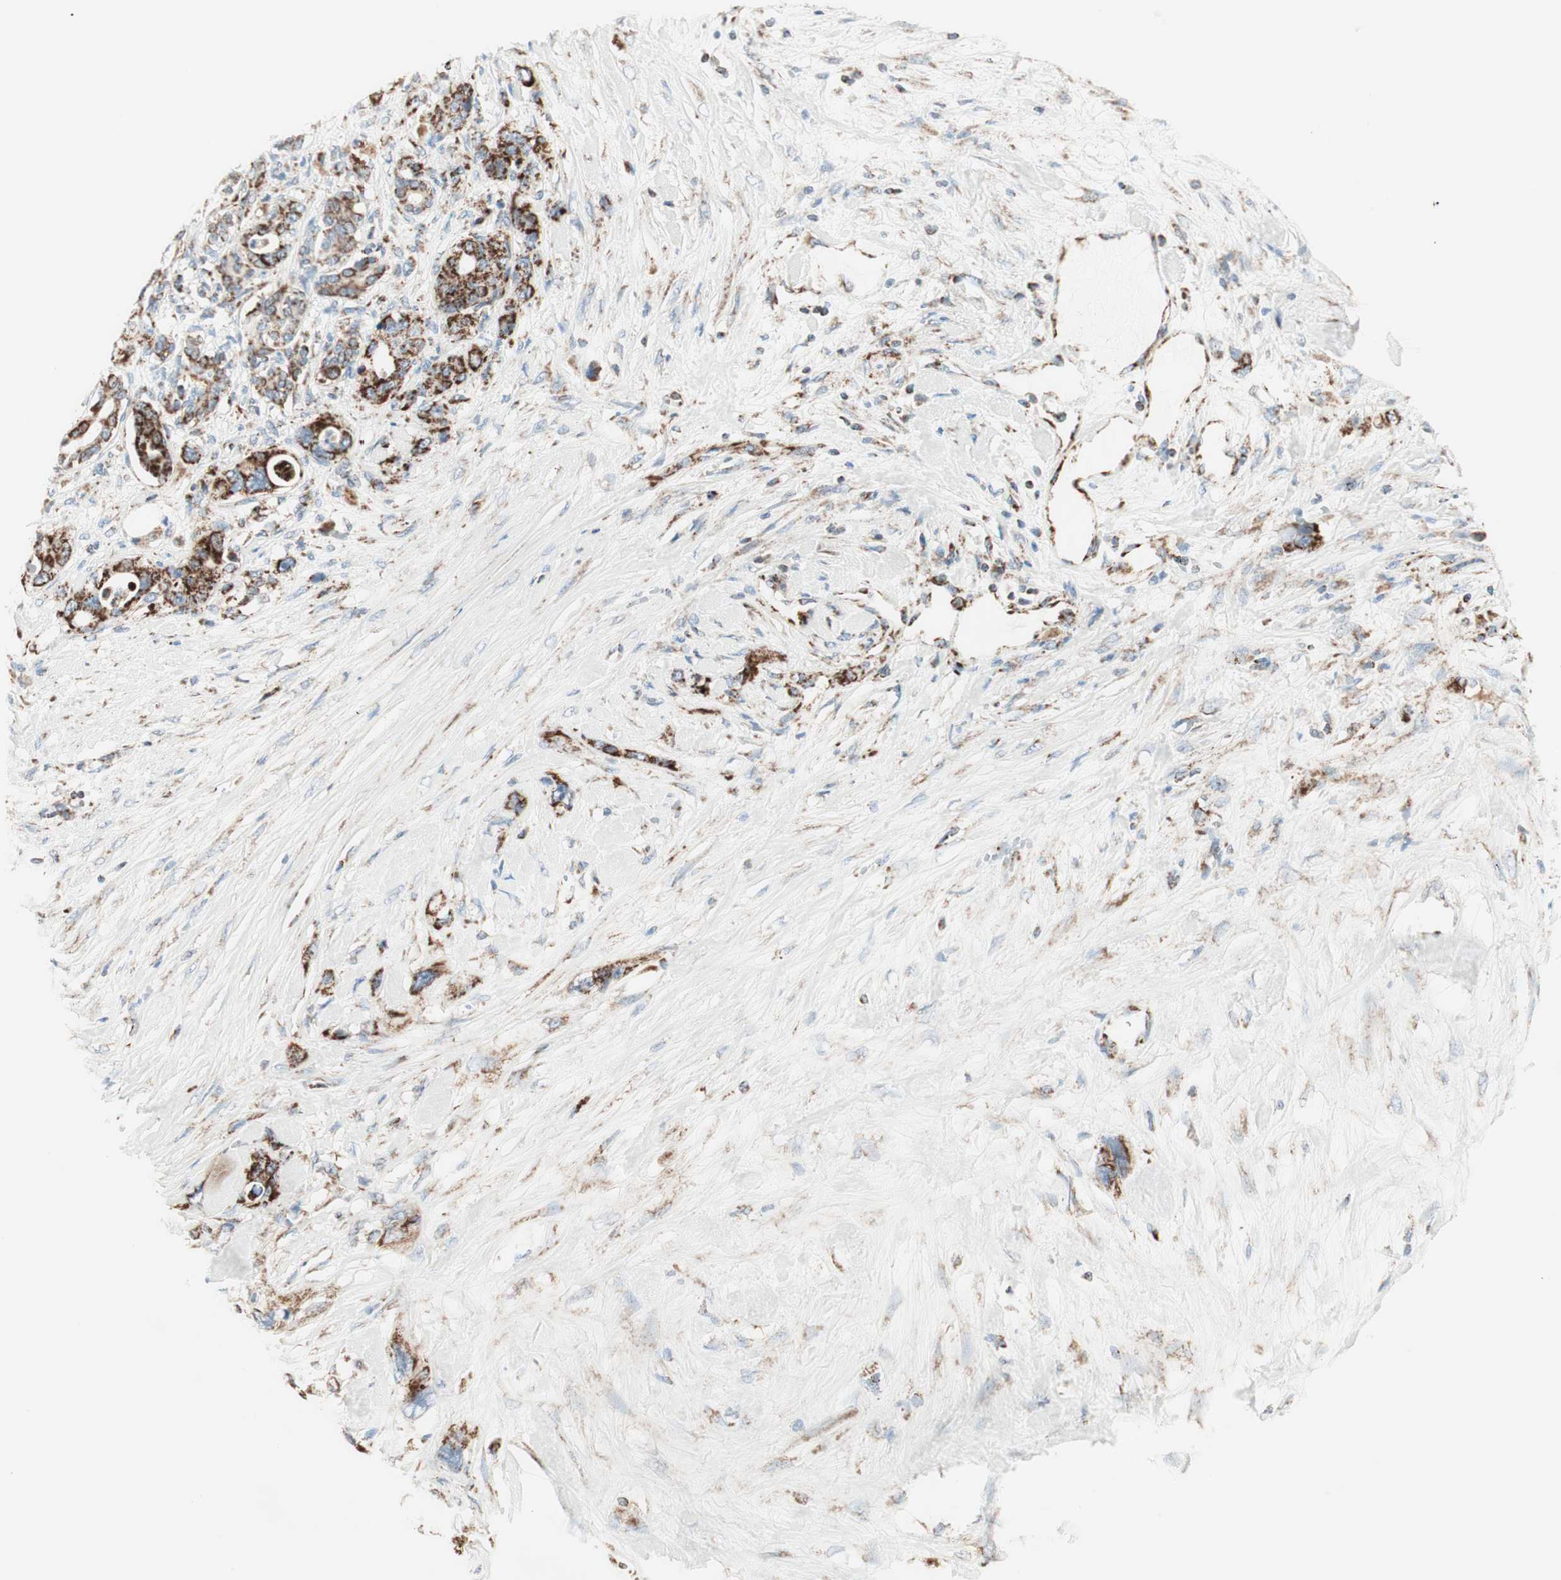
{"staining": {"intensity": "strong", "quantity": ">75%", "location": "cytoplasmic/membranous"}, "tissue": "pancreatic cancer", "cell_type": "Tumor cells", "image_type": "cancer", "snomed": [{"axis": "morphology", "description": "Adenocarcinoma, NOS"}, {"axis": "topography", "description": "Pancreas"}], "caption": "DAB immunohistochemical staining of human pancreatic cancer (adenocarcinoma) exhibits strong cytoplasmic/membranous protein expression in about >75% of tumor cells.", "gene": "TOMM20", "patient": {"sex": "male", "age": 46}}